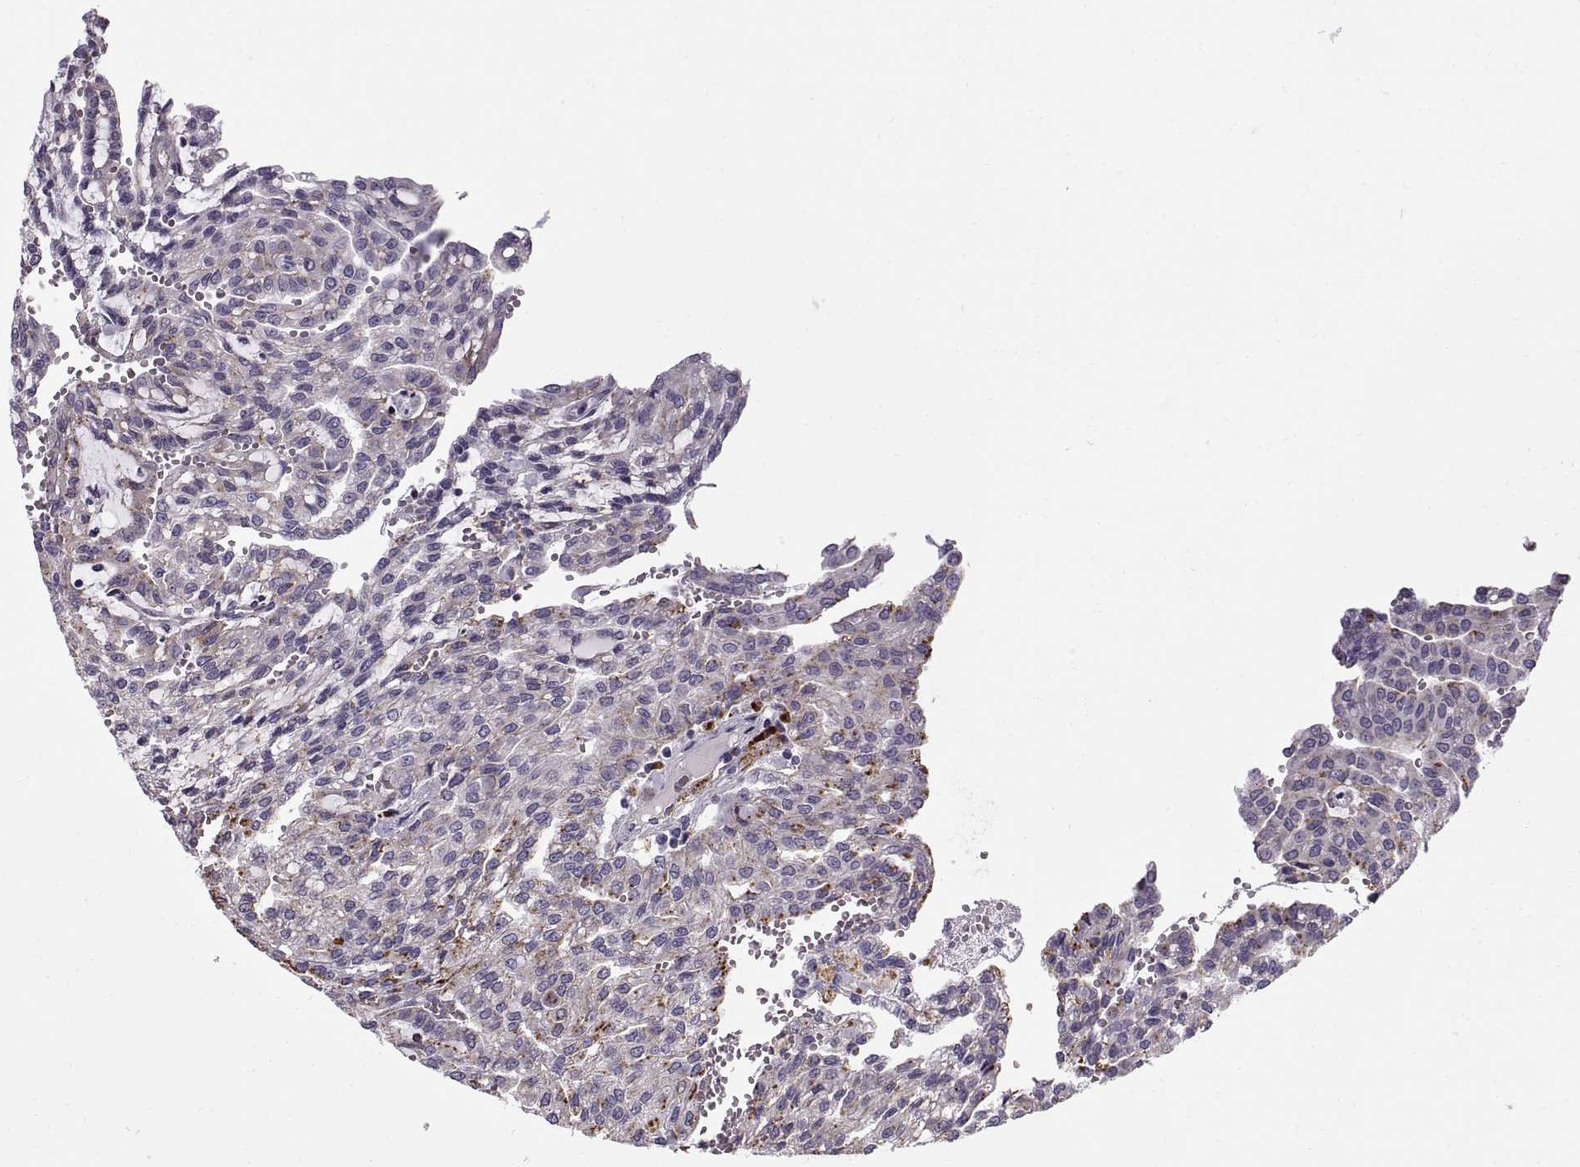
{"staining": {"intensity": "weak", "quantity": "<25%", "location": "cytoplasmic/membranous"}, "tissue": "renal cancer", "cell_type": "Tumor cells", "image_type": "cancer", "snomed": [{"axis": "morphology", "description": "Adenocarcinoma, NOS"}, {"axis": "topography", "description": "Kidney"}], "caption": "Human renal cancer (adenocarcinoma) stained for a protein using immunohistochemistry exhibits no positivity in tumor cells.", "gene": "CALCR", "patient": {"sex": "male", "age": 63}}